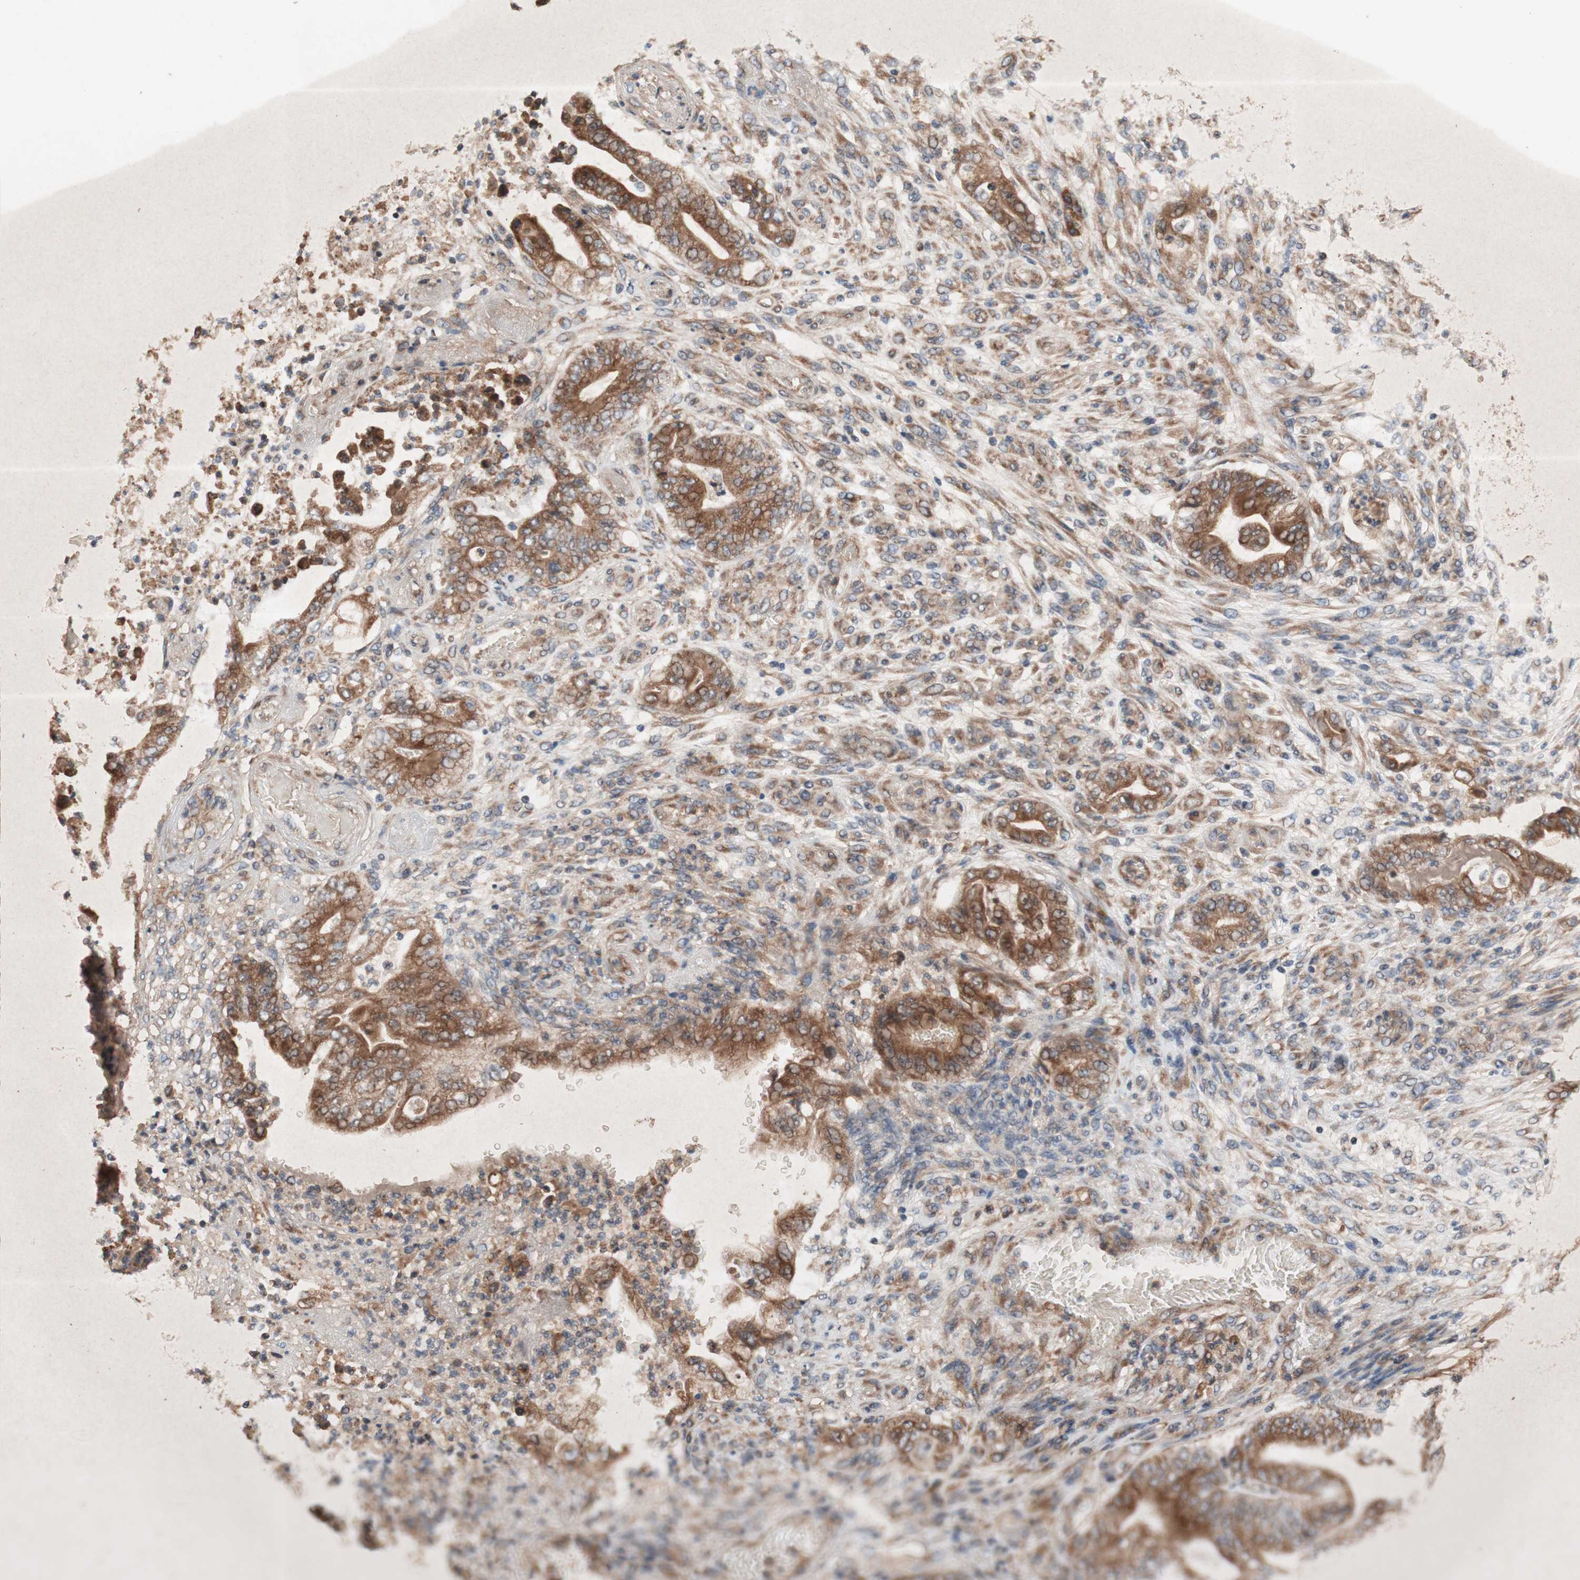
{"staining": {"intensity": "moderate", "quantity": ">75%", "location": "cytoplasmic/membranous"}, "tissue": "stomach cancer", "cell_type": "Tumor cells", "image_type": "cancer", "snomed": [{"axis": "morphology", "description": "Adenocarcinoma, NOS"}, {"axis": "topography", "description": "Stomach"}], "caption": "Protein expression analysis of stomach cancer (adenocarcinoma) exhibits moderate cytoplasmic/membranous positivity in about >75% of tumor cells.", "gene": "DDOST", "patient": {"sex": "female", "age": 73}}